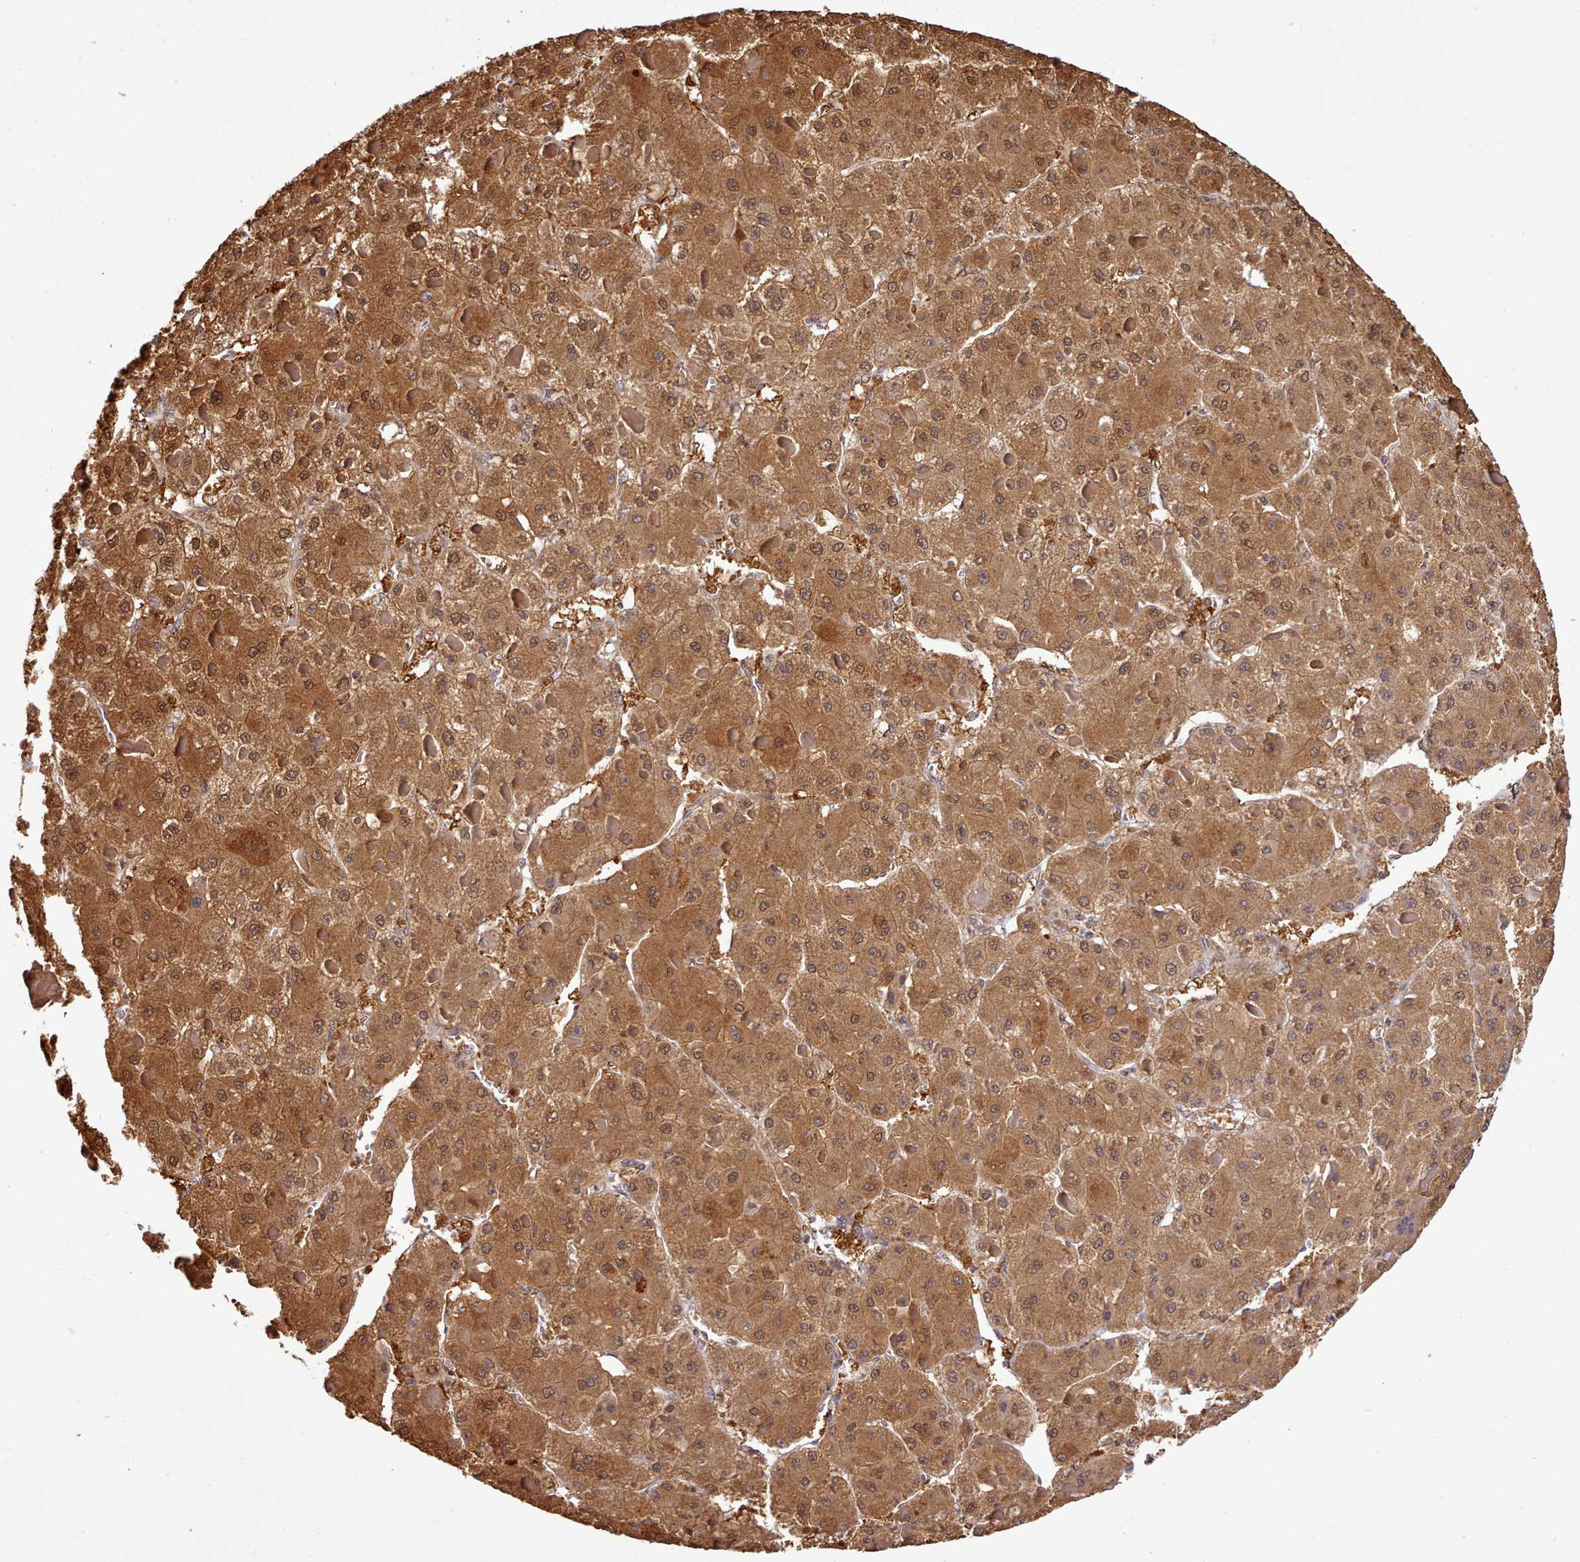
{"staining": {"intensity": "strong", "quantity": ">75%", "location": "cytoplasmic/membranous,nuclear"}, "tissue": "liver cancer", "cell_type": "Tumor cells", "image_type": "cancer", "snomed": [{"axis": "morphology", "description": "Carcinoma, Hepatocellular, NOS"}, {"axis": "topography", "description": "Liver"}], "caption": "Hepatocellular carcinoma (liver) stained with a protein marker reveals strong staining in tumor cells.", "gene": "ARL17A", "patient": {"sex": "female", "age": 73}}